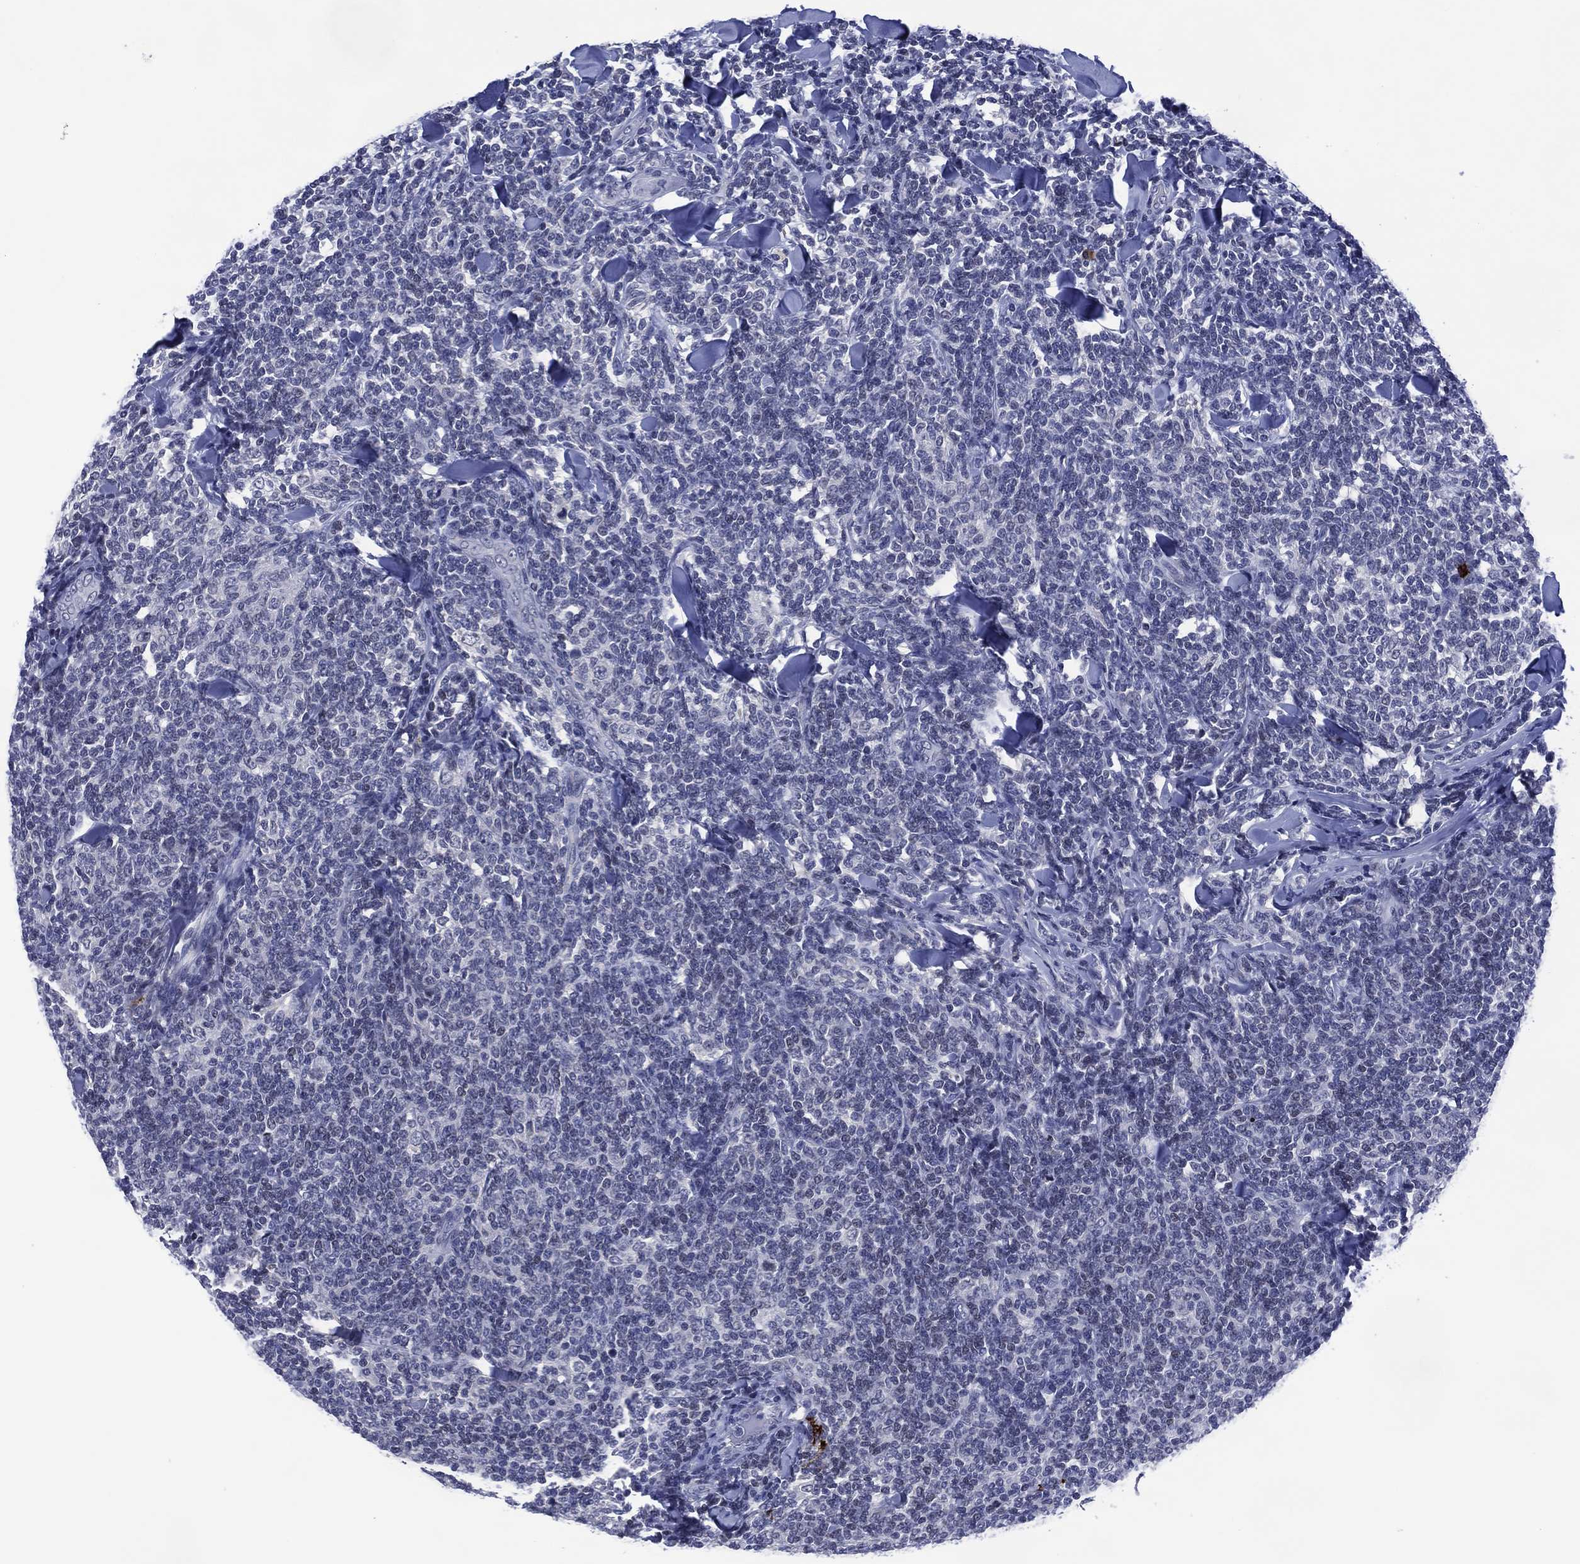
{"staining": {"intensity": "negative", "quantity": "none", "location": "none"}, "tissue": "lymphoma", "cell_type": "Tumor cells", "image_type": "cancer", "snomed": [{"axis": "morphology", "description": "Malignant lymphoma, non-Hodgkin's type, Low grade"}, {"axis": "topography", "description": "Lymph node"}], "caption": "Protein analysis of lymphoma exhibits no significant positivity in tumor cells.", "gene": "USP26", "patient": {"sex": "female", "age": 56}}